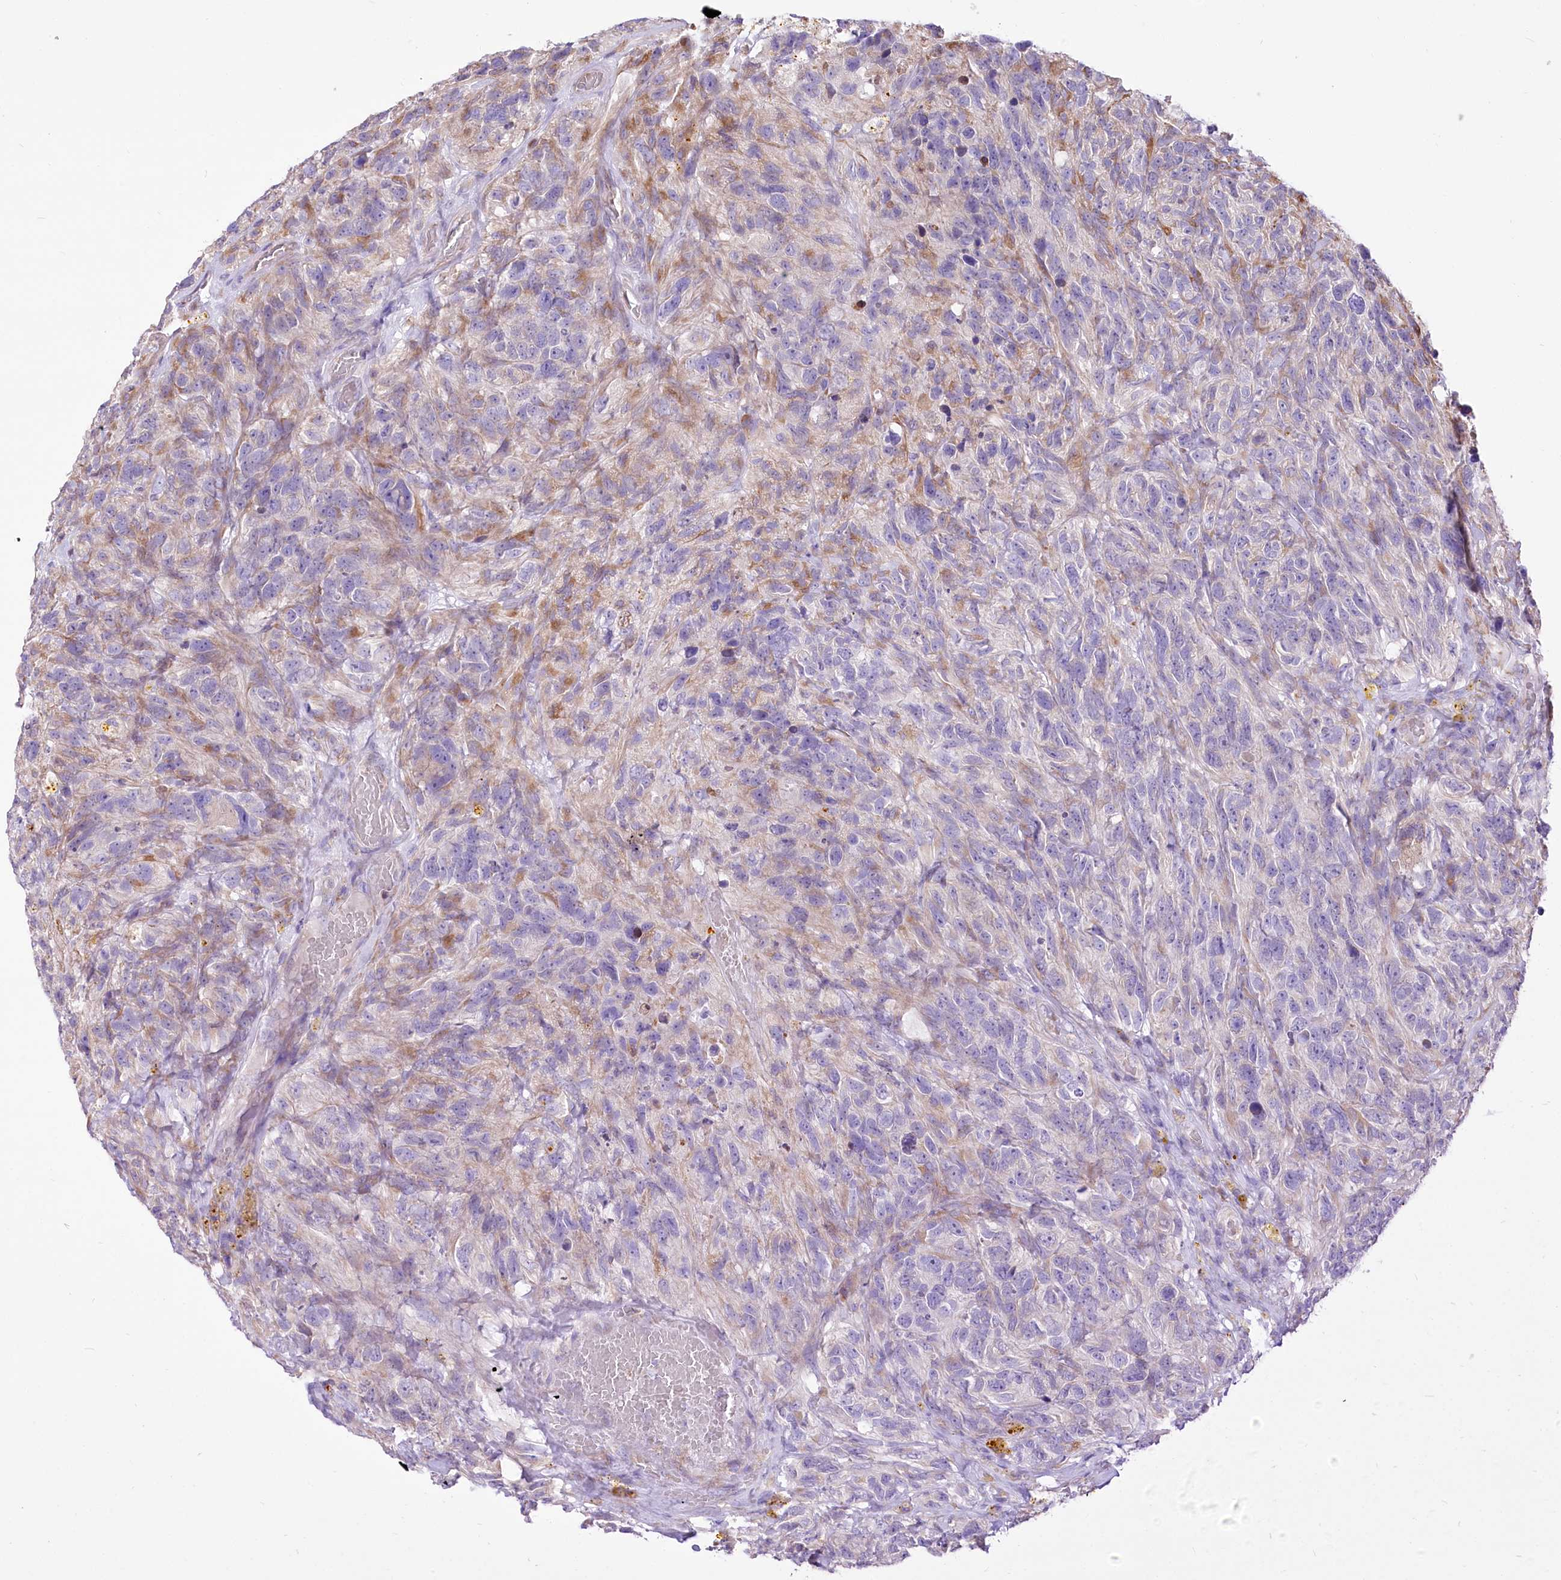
{"staining": {"intensity": "negative", "quantity": "none", "location": "none"}, "tissue": "glioma", "cell_type": "Tumor cells", "image_type": "cancer", "snomed": [{"axis": "morphology", "description": "Glioma, malignant, High grade"}, {"axis": "topography", "description": "Brain"}], "caption": "An immunohistochemistry (IHC) histopathology image of glioma is shown. There is no staining in tumor cells of glioma.", "gene": "STT3B", "patient": {"sex": "male", "age": 69}}